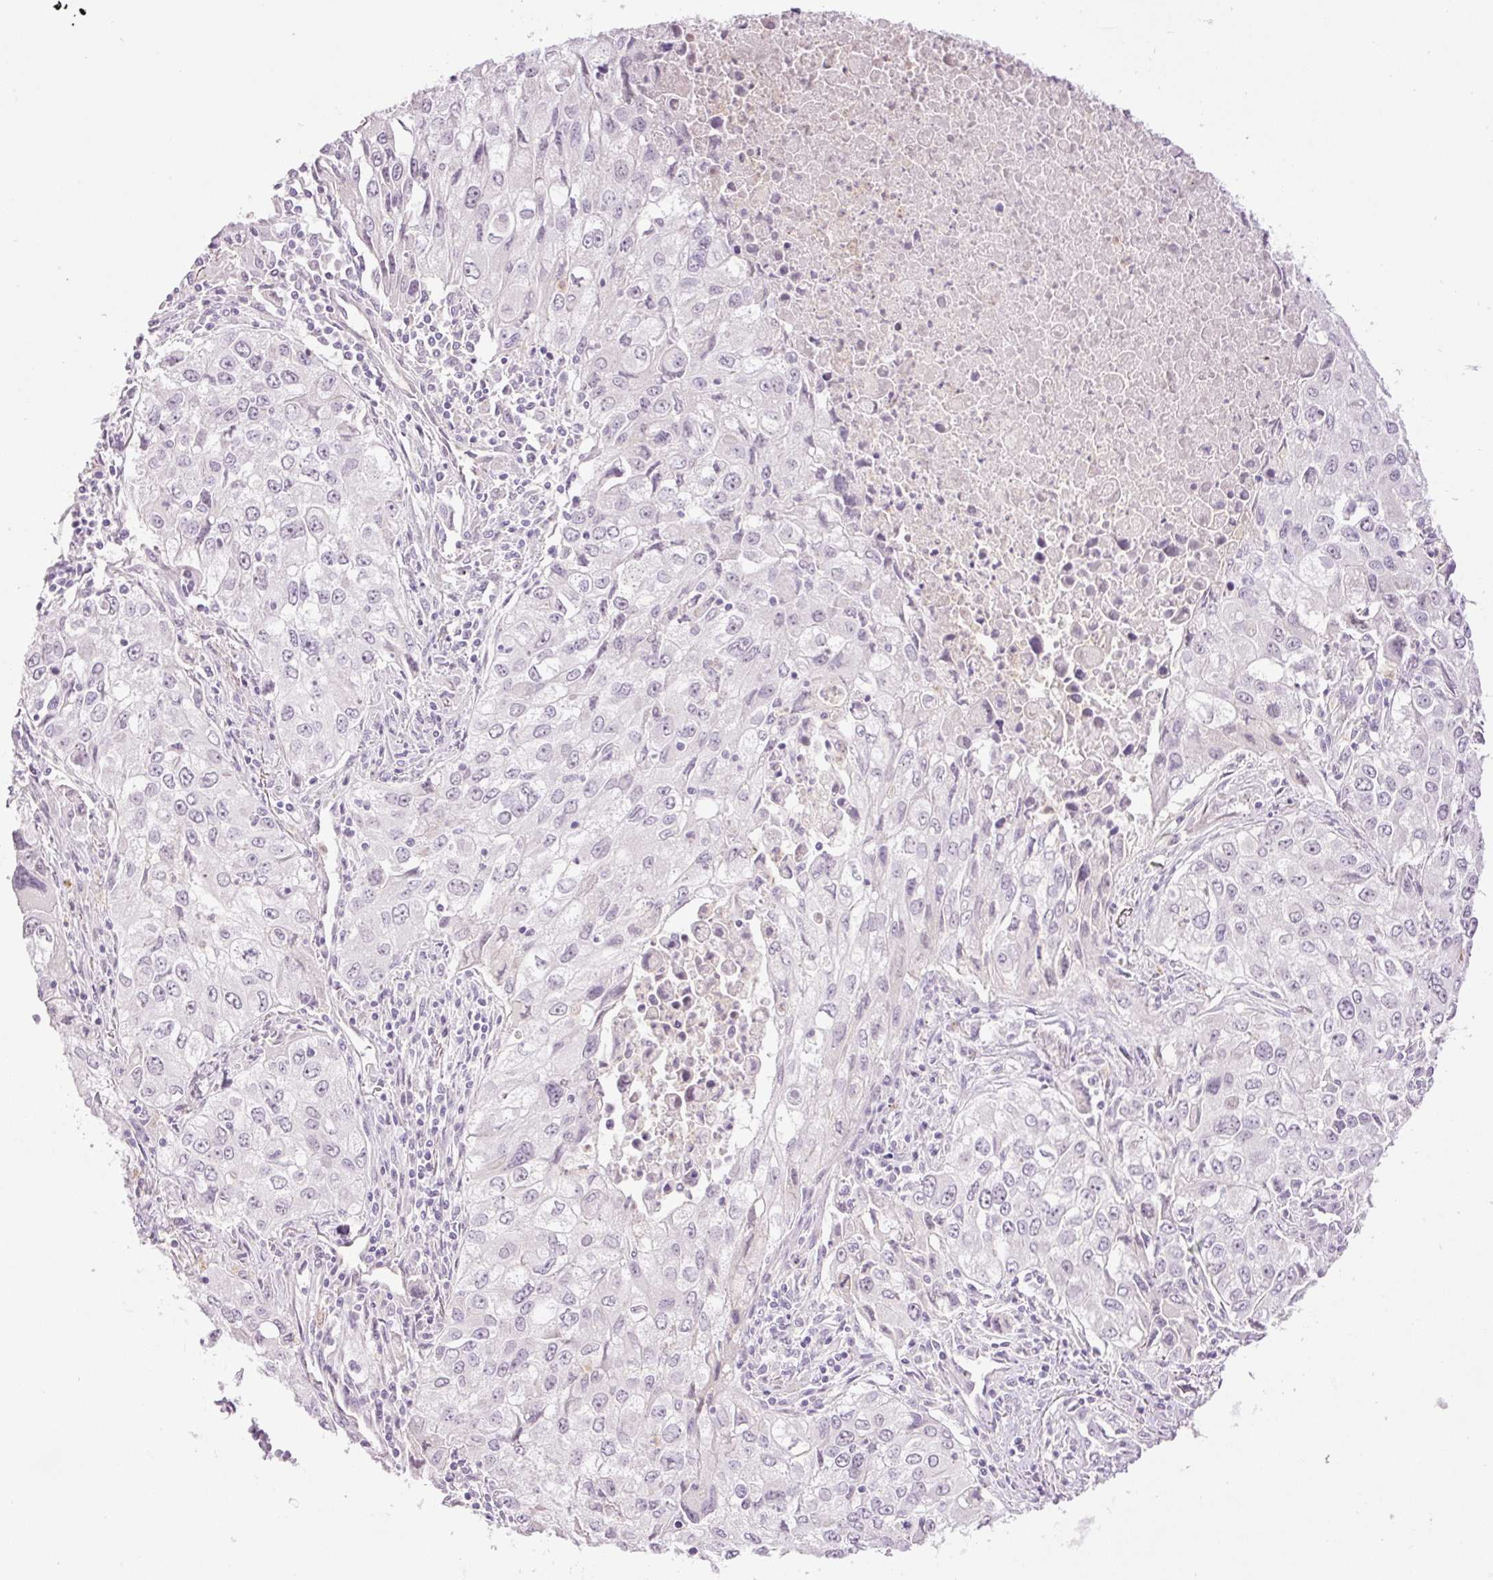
{"staining": {"intensity": "negative", "quantity": "none", "location": "none"}, "tissue": "lung cancer", "cell_type": "Tumor cells", "image_type": "cancer", "snomed": [{"axis": "morphology", "description": "Adenocarcinoma, NOS"}, {"axis": "morphology", "description": "Adenocarcinoma, metastatic, NOS"}, {"axis": "topography", "description": "Lymph node"}, {"axis": "topography", "description": "Lung"}], "caption": "Immunohistochemistry (IHC) micrograph of neoplastic tissue: lung metastatic adenocarcinoma stained with DAB displays no significant protein staining in tumor cells.", "gene": "LY6G6D", "patient": {"sex": "female", "age": 42}}